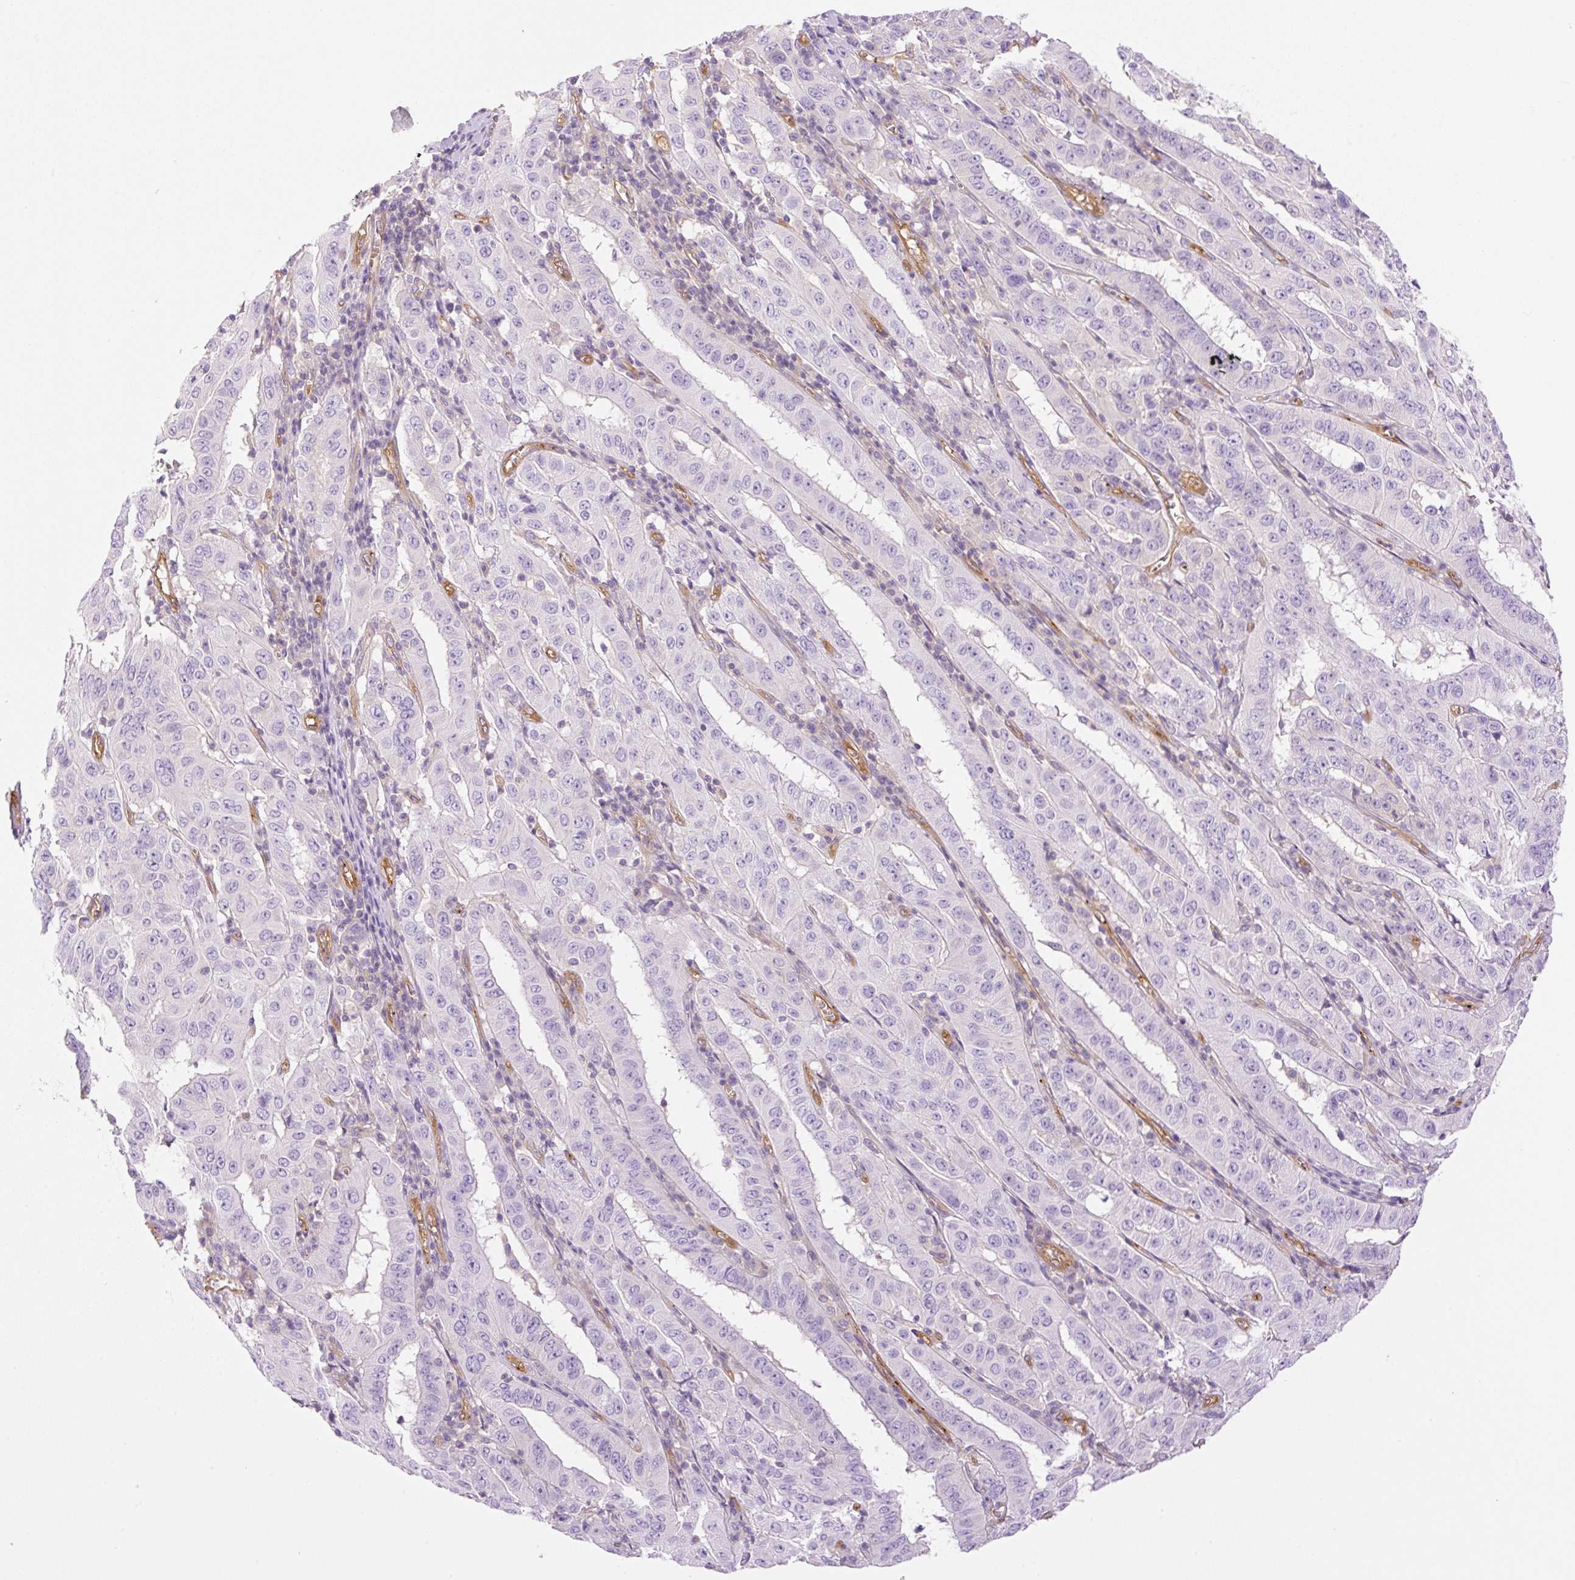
{"staining": {"intensity": "negative", "quantity": "none", "location": "none"}, "tissue": "pancreatic cancer", "cell_type": "Tumor cells", "image_type": "cancer", "snomed": [{"axis": "morphology", "description": "Adenocarcinoma, NOS"}, {"axis": "topography", "description": "Pancreas"}], "caption": "This histopathology image is of adenocarcinoma (pancreatic) stained with immunohistochemistry (IHC) to label a protein in brown with the nuclei are counter-stained blue. There is no expression in tumor cells.", "gene": "EHD3", "patient": {"sex": "male", "age": 63}}